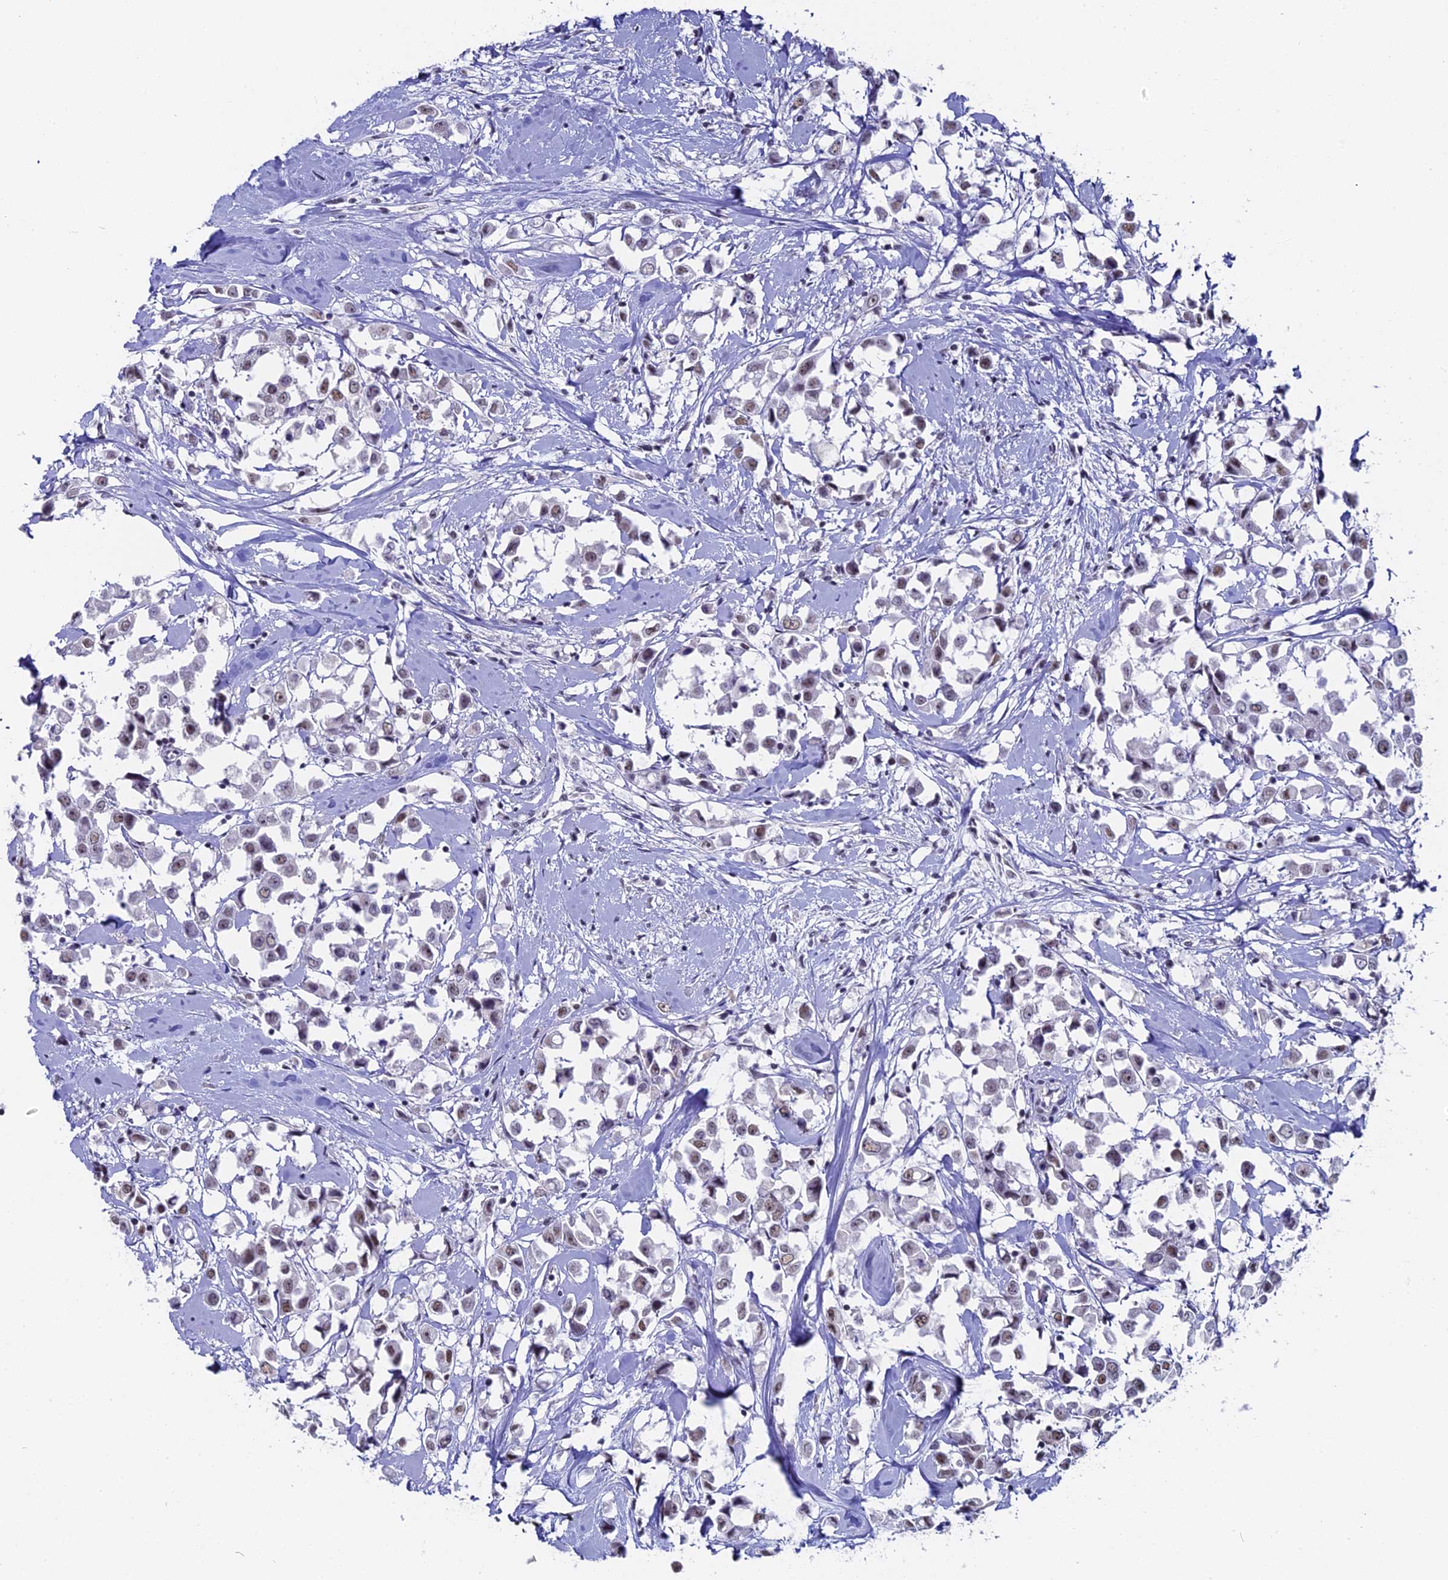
{"staining": {"intensity": "weak", "quantity": "25%-75%", "location": "nuclear"}, "tissue": "breast cancer", "cell_type": "Tumor cells", "image_type": "cancer", "snomed": [{"axis": "morphology", "description": "Duct carcinoma"}, {"axis": "topography", "description": "Breast"}], "caption": "Infiltrating ductal carcinoma (breast) stained with DAB (3,3'-diaminobenzidine) immunohistochemistry displays low levels of weak nuclear positivity in about 25%-75% of tumor cells.", "gene": "CD2BP2", "patient": {"sex": "female", "age": 61}}